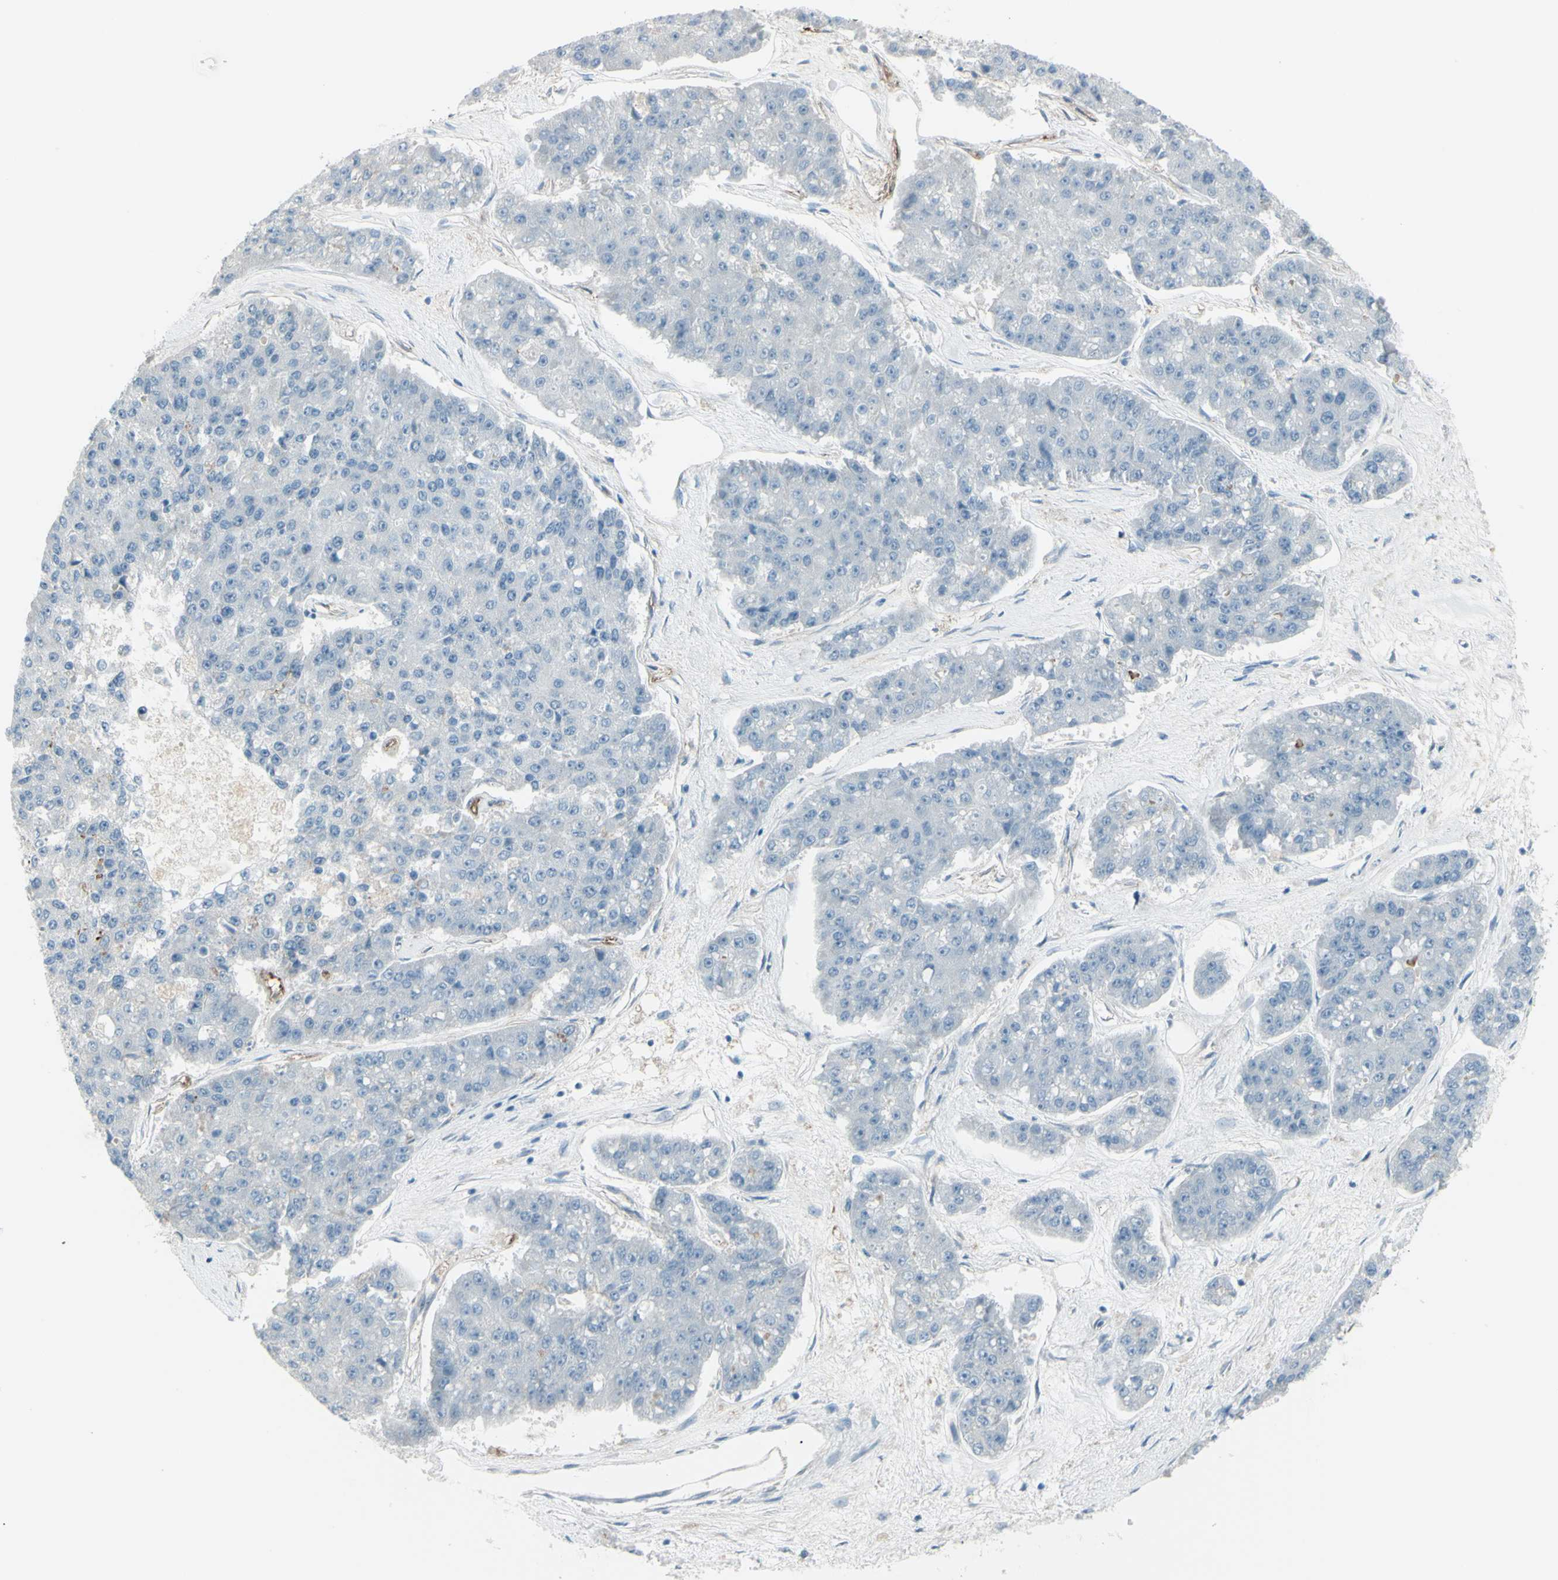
{"staining": {"intensity": "negative", "quantity": "none", "location": "none"}, "tissue": "pancreatic cancer", "cell_type": "Tumor cells", "image_type": "cancer", "snomed": [{"axis": "morphology", "description": "Adenocarcinoma, NOS"}, {"axis": "topography", "description": "Pancreas"}], "caption": "Immunohistochemistry (IHC) image of pancreatic adenocarcinoma stained for a protein (brown), which exhibits no staining in tumor cells. (Stains: DAB (3,3'-diaminobenzidine) IHC with hematoxylin counter stain, Microscopy: brightfield microscopy at high magnification).", "gene": "GPR34", "patient": {"sex": "male", "age": 50}}